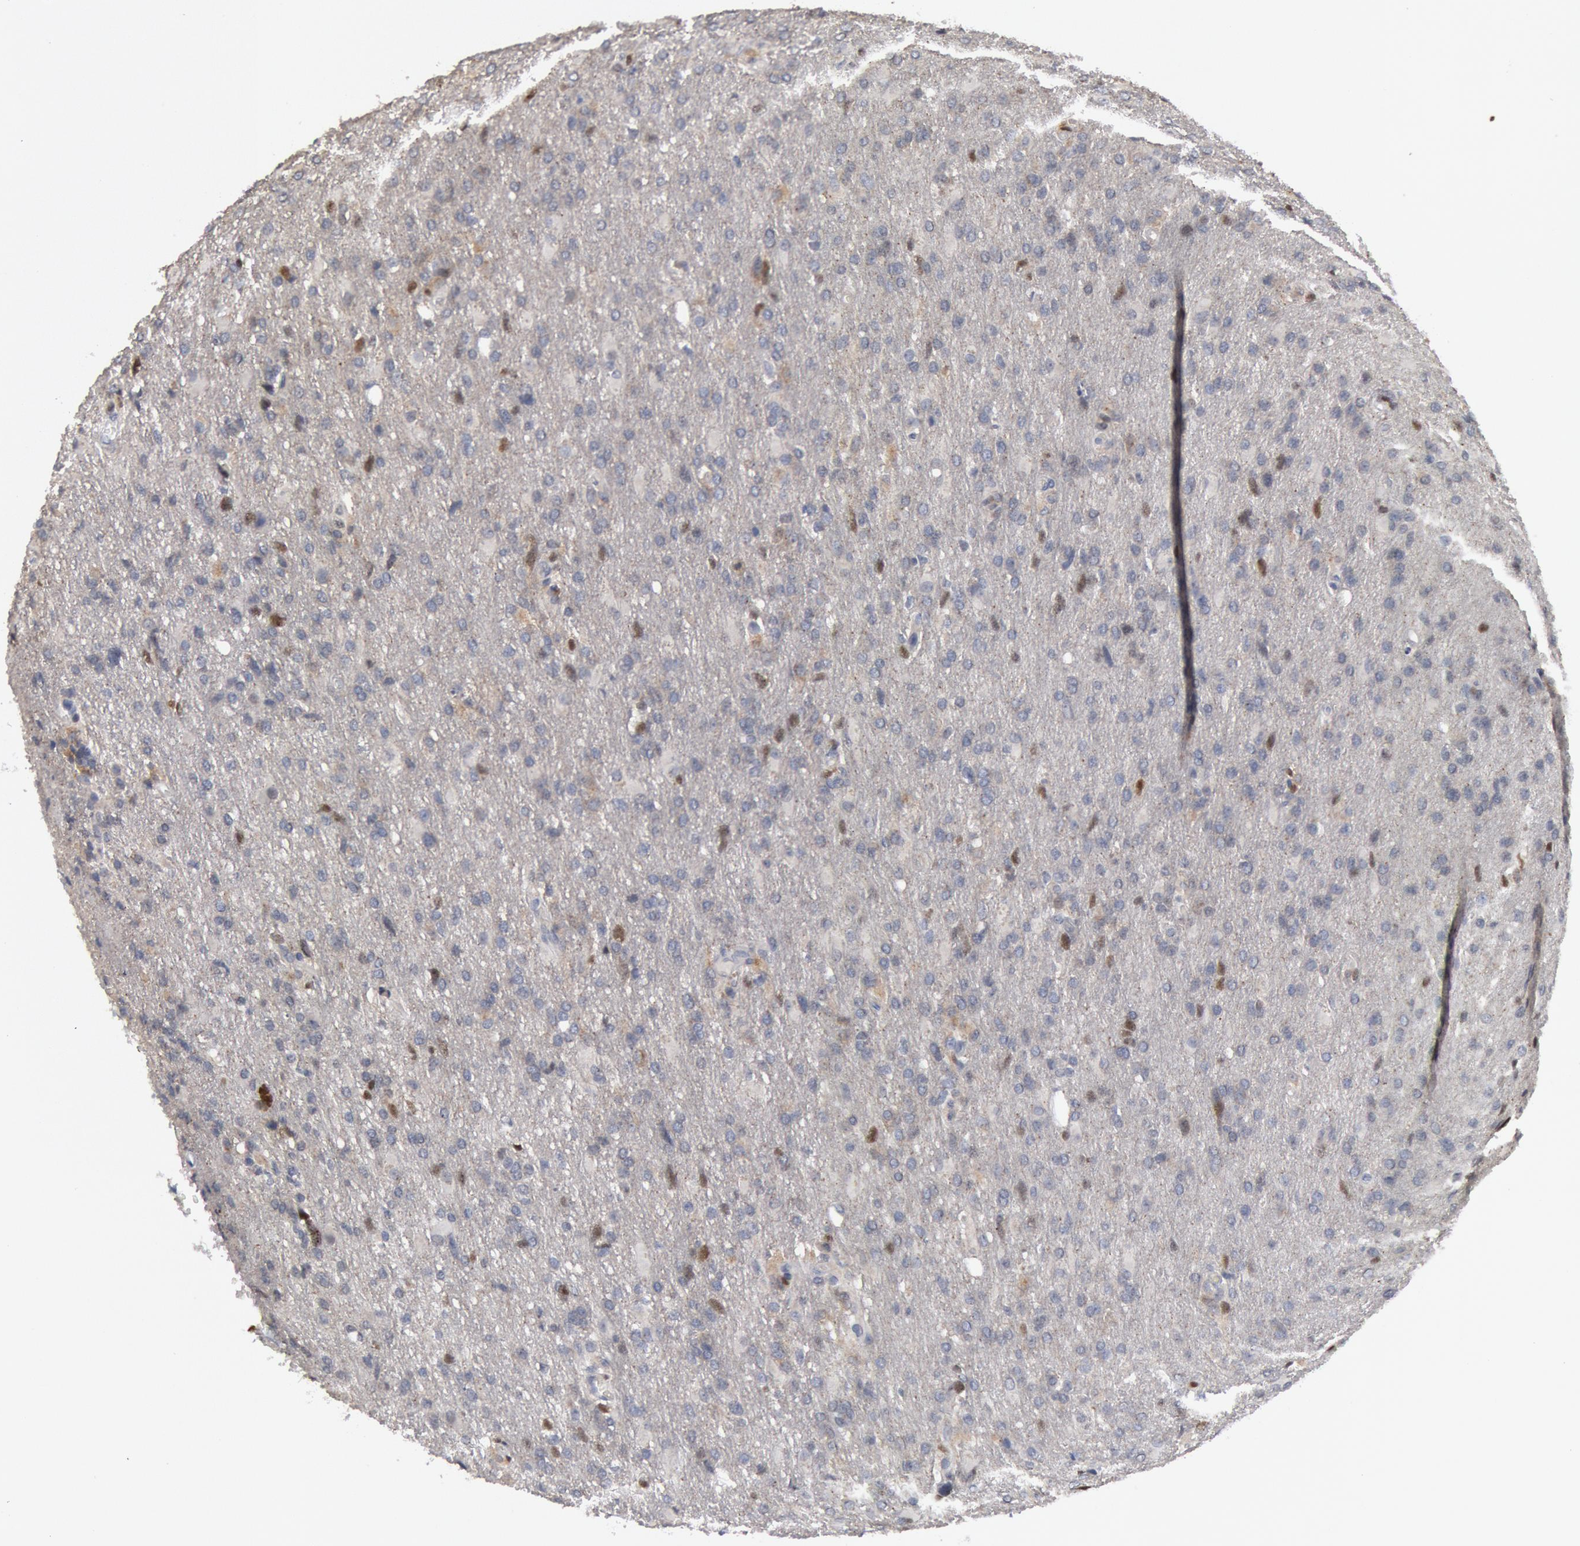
{"staining": {"intensity": "weak", "quantity": "<25%", "location": "nuclear"}, "tissue": "glioma", "cell_type": "Tumor cells", "image_type": "cancer", "snomed": [{"axis": "morphology", "description": "Glioma, malignant, High grade"}, {"axis": "topography", "description": "Brain"}], "caption": "Glioma stained for a protein using immunohistochemistry (IHC) shows no positivity tumor cells.", "gene": "WDHD1", "patient": {"sex": "male", "age": 68}}